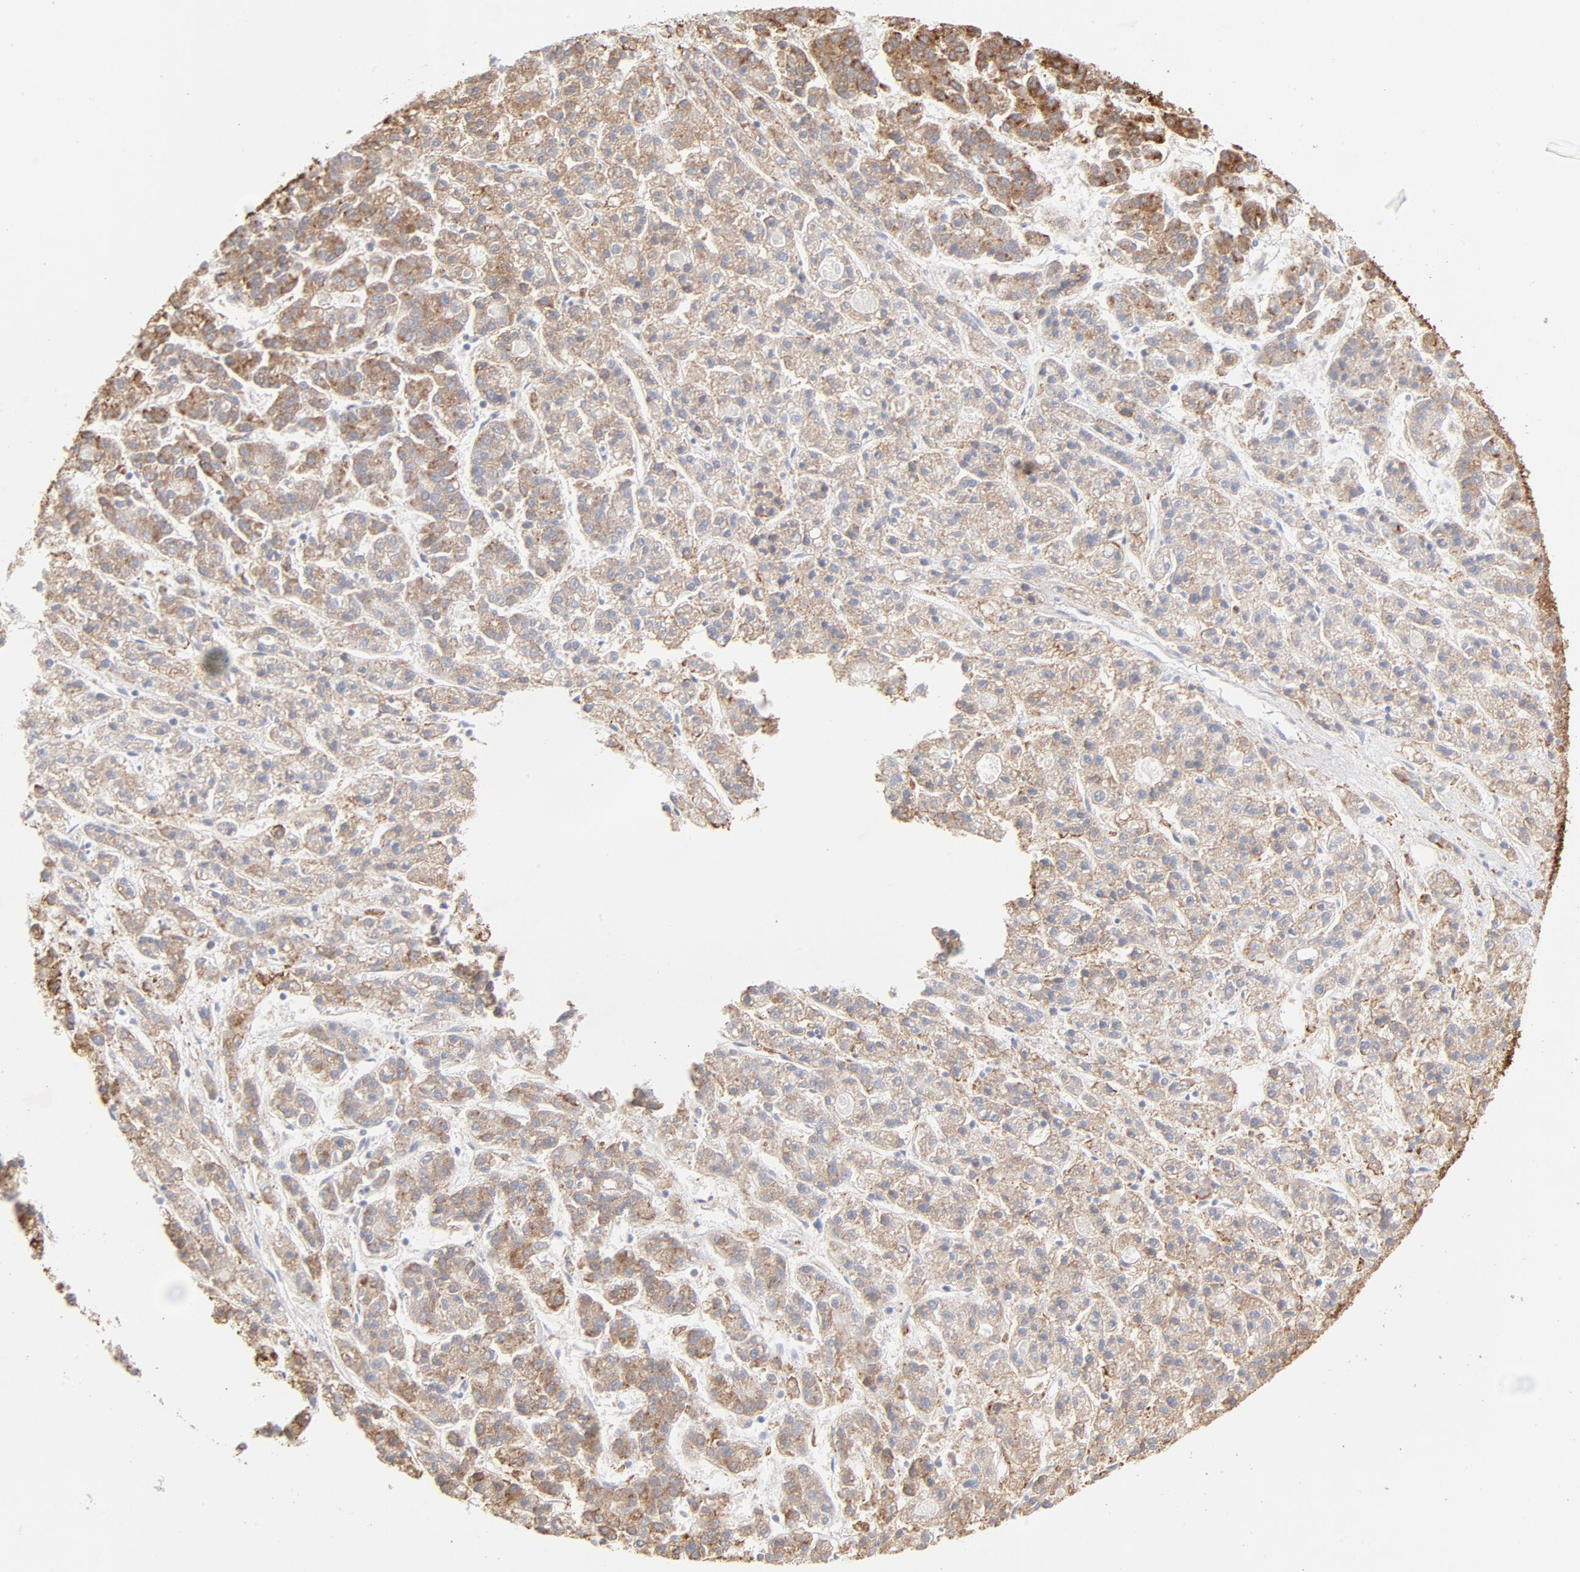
{"staining": {"intensity": "weak", "quantity": ">75%", "location": "cytoplasmic/membranous"}, "tissue": "liver cancer", "cell_type": "Tumor cells", "image_type": "cancer", "snomed": [{"axis": "morphology", "description": "Carcinoma, Hepatocellular, NOS"}, {"axis": "topography", "description": "Liver"}], "caption": "Liver hepatocellular carcinoma stained with a protein marker shows weak staining in tumor cells.", "gene": "CANX", "patient": {"sex": "male", "age": 70}}